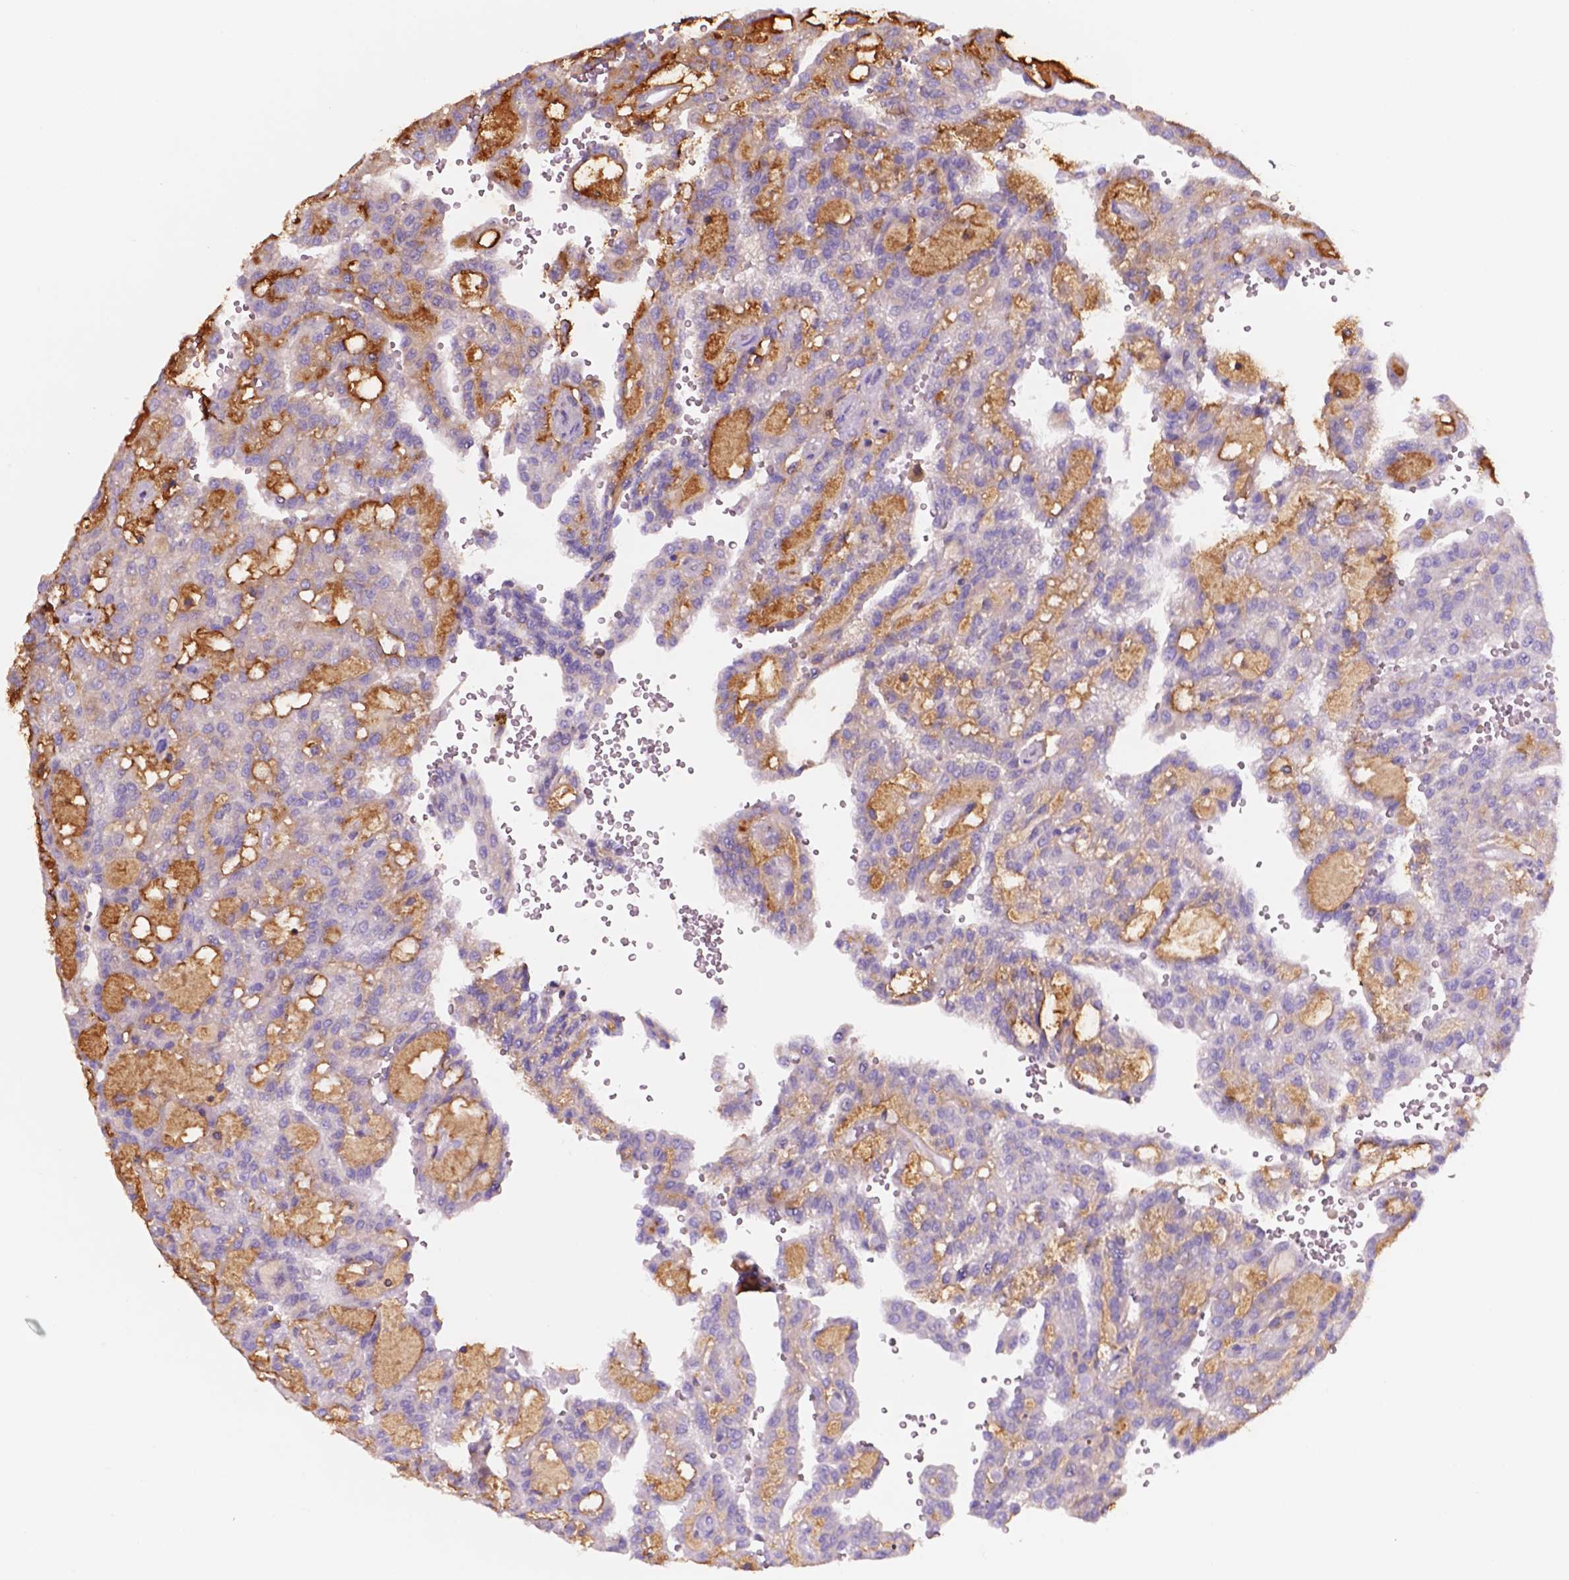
{"staining": {"intensity": "moderate", "quantity": "<25%", "location": "cytoplasmic/membranous"}, "tissue": "renal cancer", "cell_type": "Tumor cells", "image_type": "cancer", "snomed": [{"axis": "morphology", "description": "Adenocarcinoma, NOS"}, {"axis": "topography", "description": "Kidney"}], "caption": "A photomicrograph showing moderate cytoplasmic/membranous staining in approximately <25% of tumor cells in adenocarcinoma (renal), as visualized by brown immunohistochemical staining.", "gene": "MKRN2OS", "patient": {"sex": "male", "age": 63}}